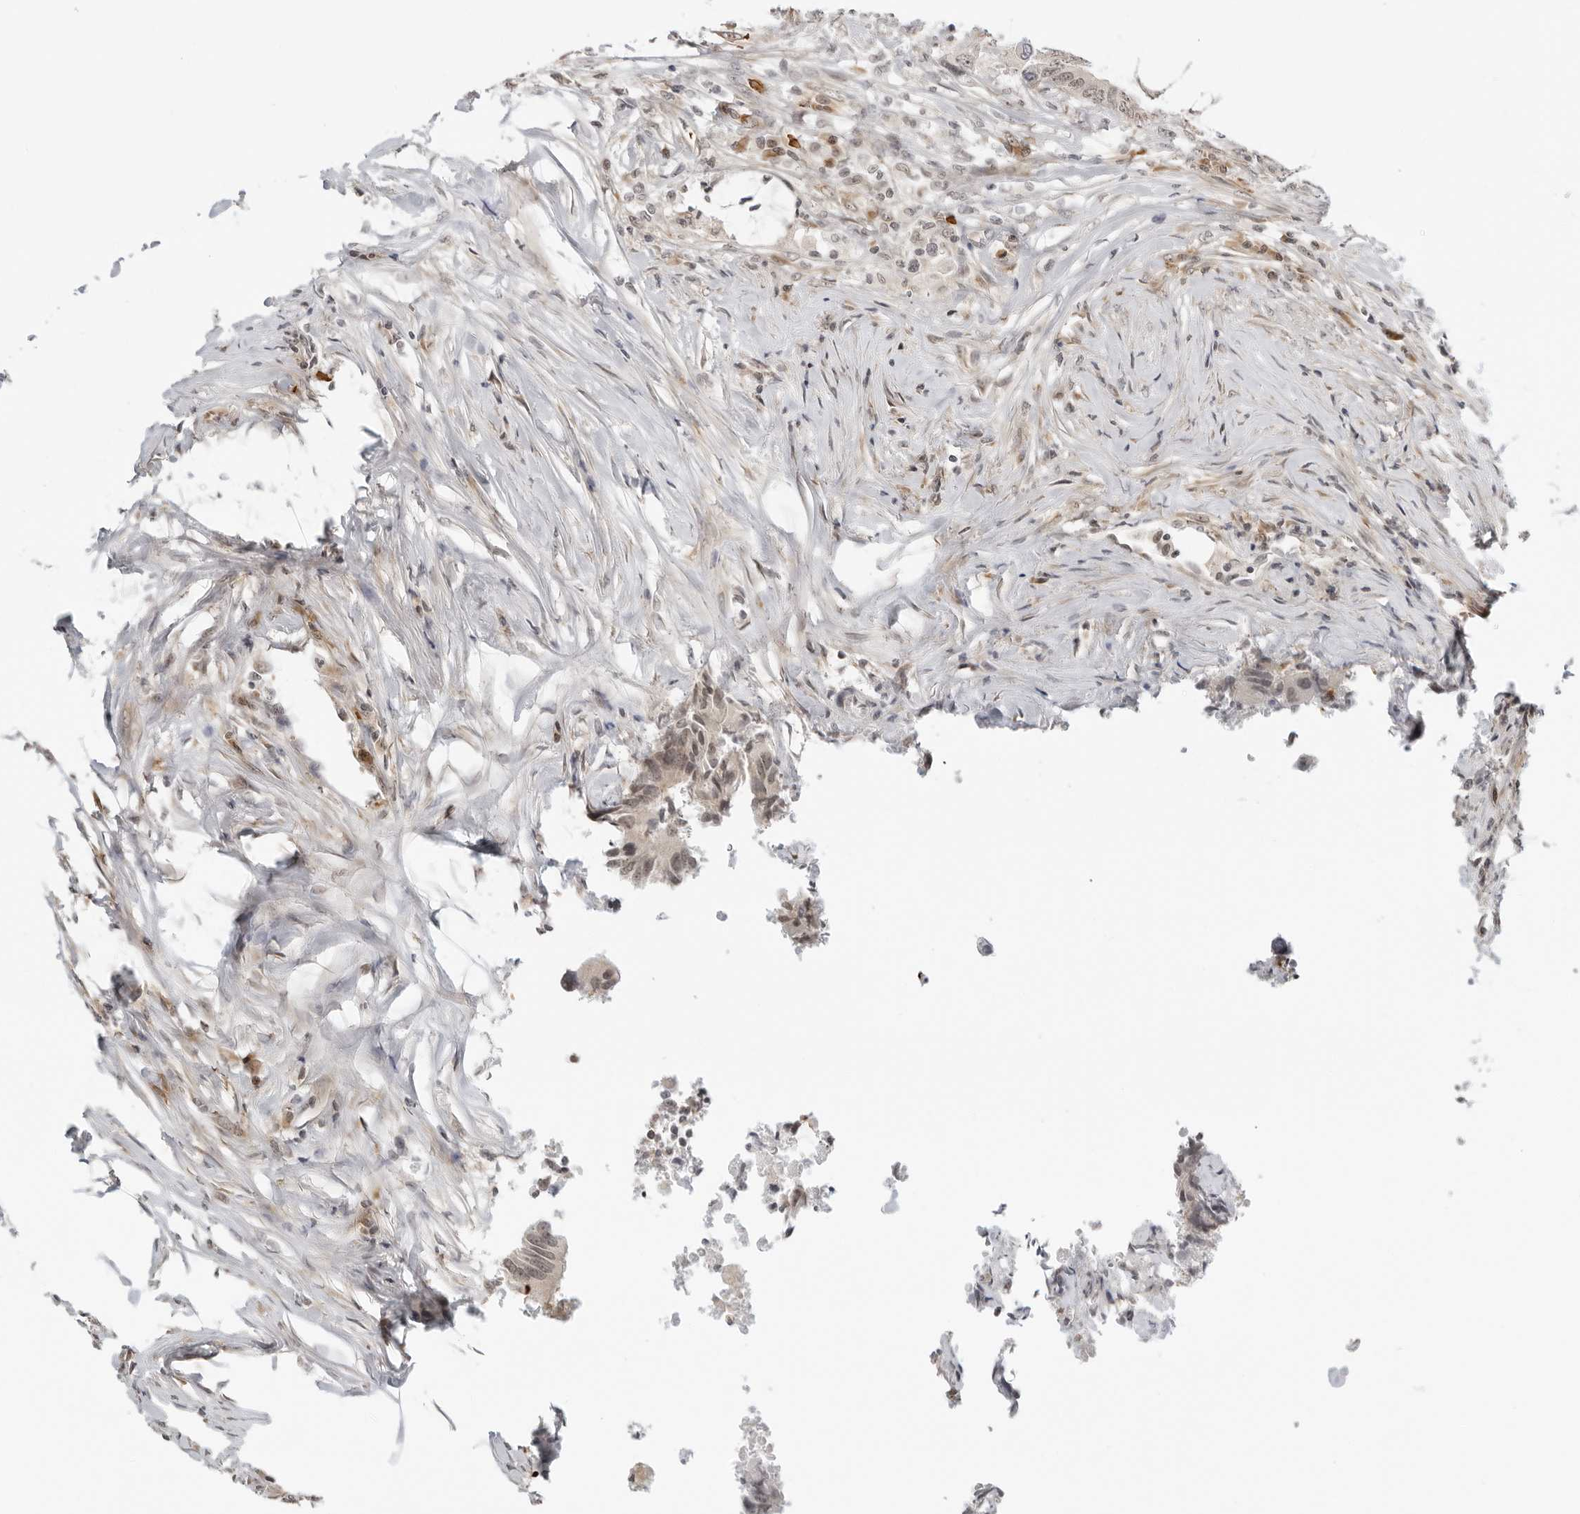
{"staining": {"intensity": "weak", "quantity": "25%-75%", "location": "nuclear"}, "tissue": "colorectal cancer", "cell_type": "Tumor cells", "image_type": "cancer", "snomed": [{"axis": "morphology", "description": "Adenocarcinoma, NOS"}, {"axis": "topography", "description": "Colon"}], "caption": "Adenocarcinoma (colorectal) tissue displays weak nuclear expression in about 25%-75% of tumor cells, visualized by immunohistochemistry. (IHC, brightfield microscopy, high magnification).", "gene": "SUGCT", "patient": {"sex": "male", "age": 71}}